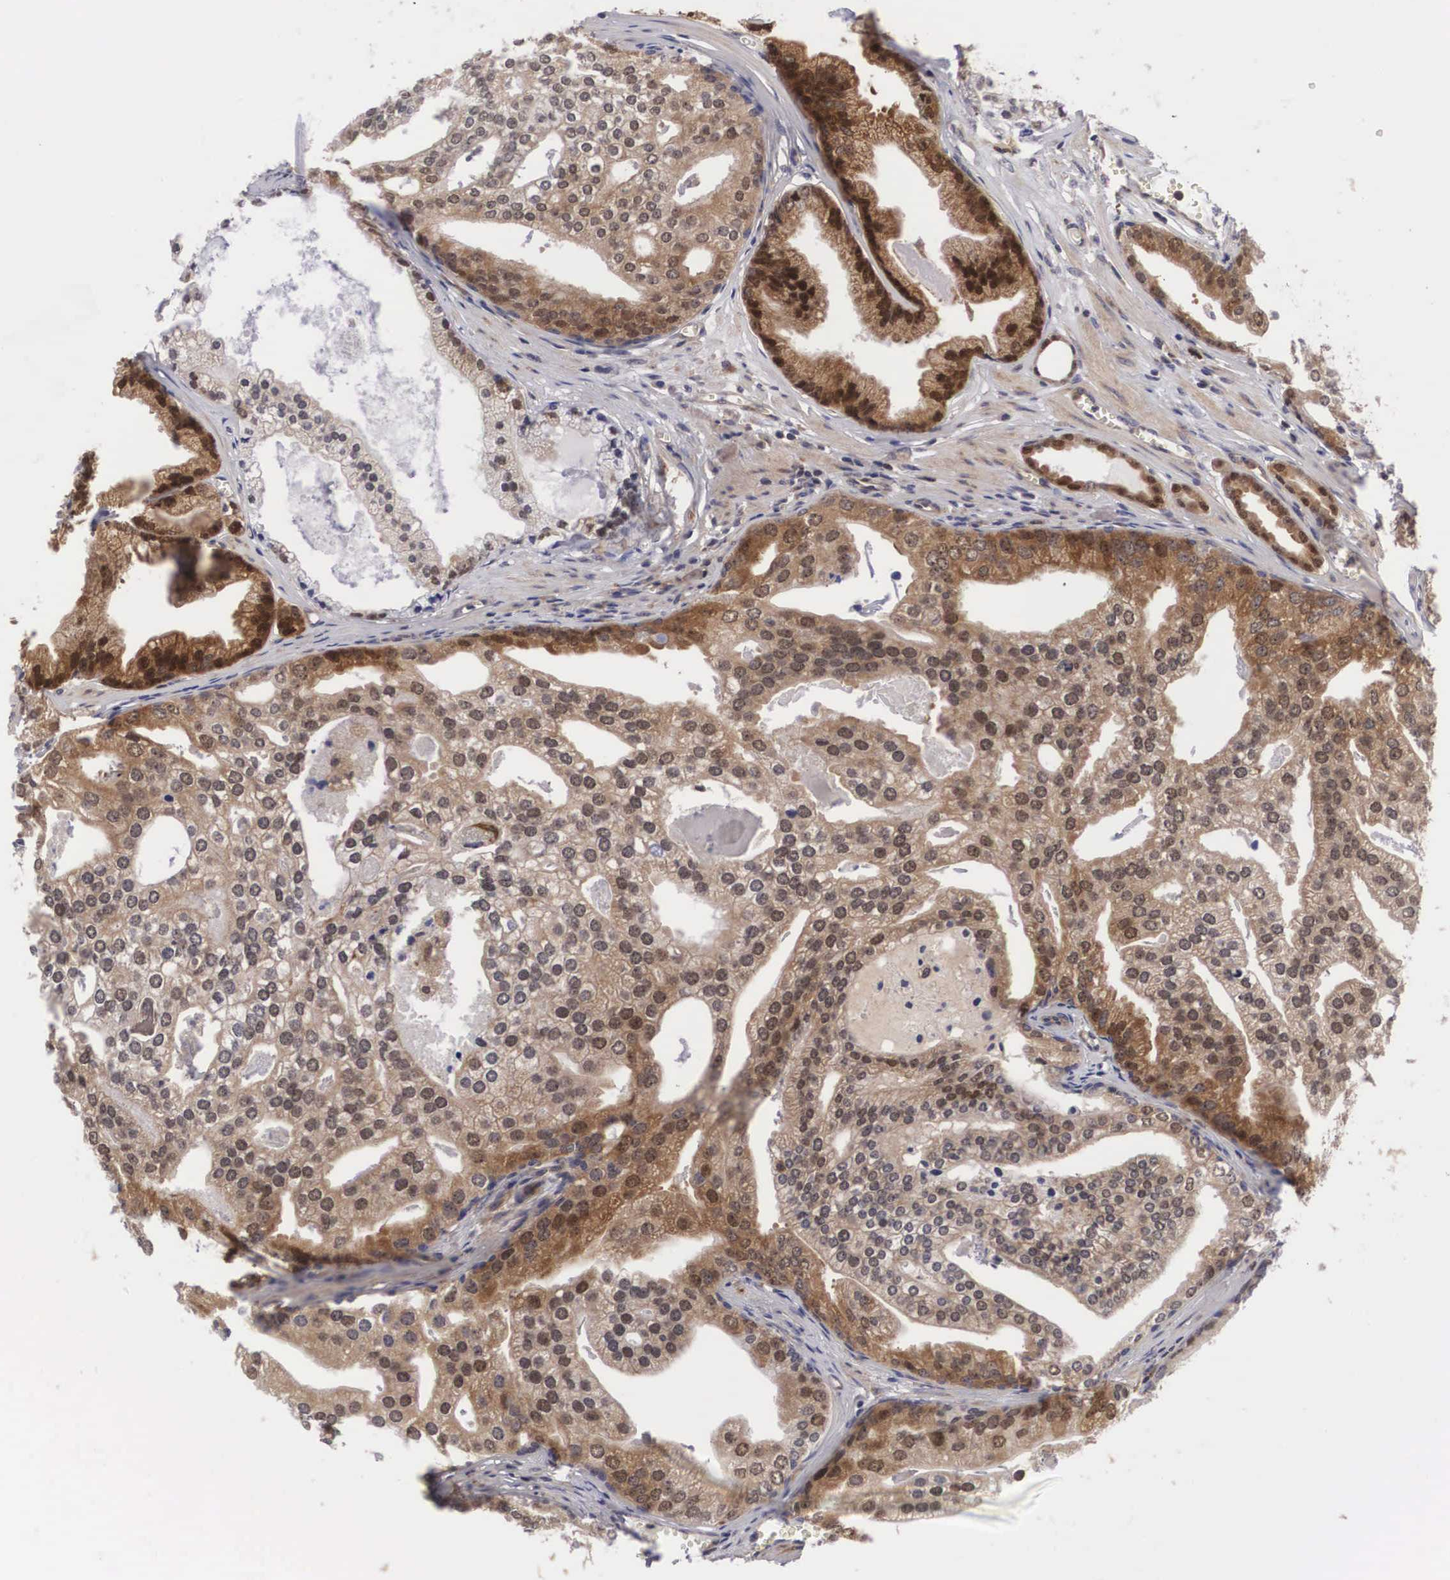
{"staining": {"intensity": "moderate", "quantity": ">75%", "location": "cytoplasmic/membranous,nuclear"}, "tissue": "prostate cancer", "cell_type": "Tumor cells", "image_type": "cancer", "snomed": [{"axis": "morphology", "description": "Adenocarcinoma, High grade"}, {"axis": "topography", "description": "Prostate"}], "caption": "High-grade adenocarcinoma (prostate) stained with a protein marker exhibits moderate staining in tumor cells.", "gene": "ADSL", "patient": {"sex": "male", "age": 56}}